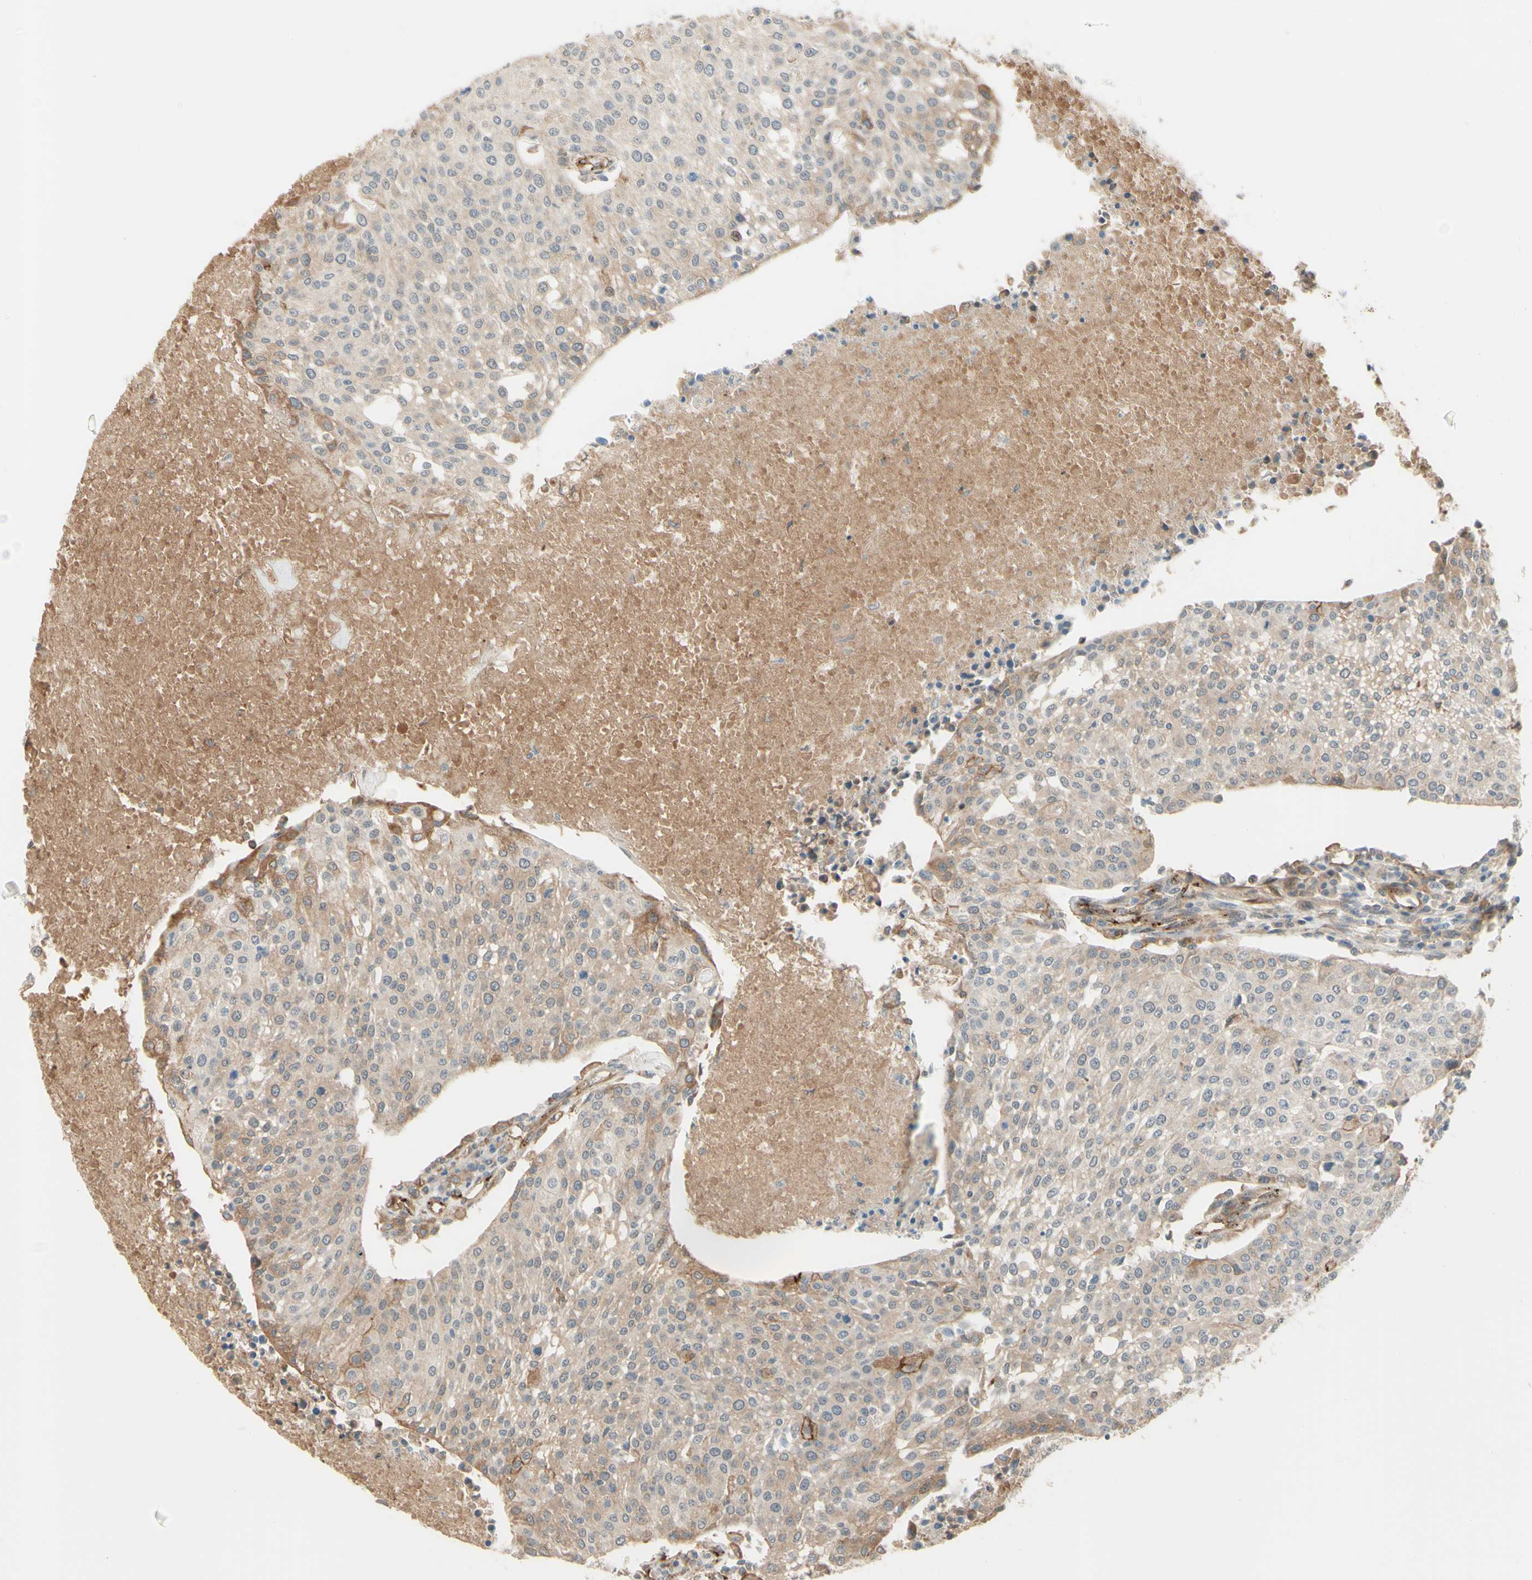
{"staining": {"intensity": "weak", "quantity": "25%-75%", "location": "cytoplasmic/membranous"}, "tissue": "urothelial cancer", "cell_type": "Tumor cells", "image_type": "cancer", "snomed": [{"axis": "morphology", "description": "Urothelial carcinoma, High grade"}, {"axis": "topography", "description": "Urinary bladder"}], "caption": "This is a micrograph of IHC staining of high-grade urothelial carcinoma, which shows weak positivity in the cytoplasmic/membranous of tumor cells.", "gene": "ANGPT2", "patient": {"sex": "female", "age": 85}}